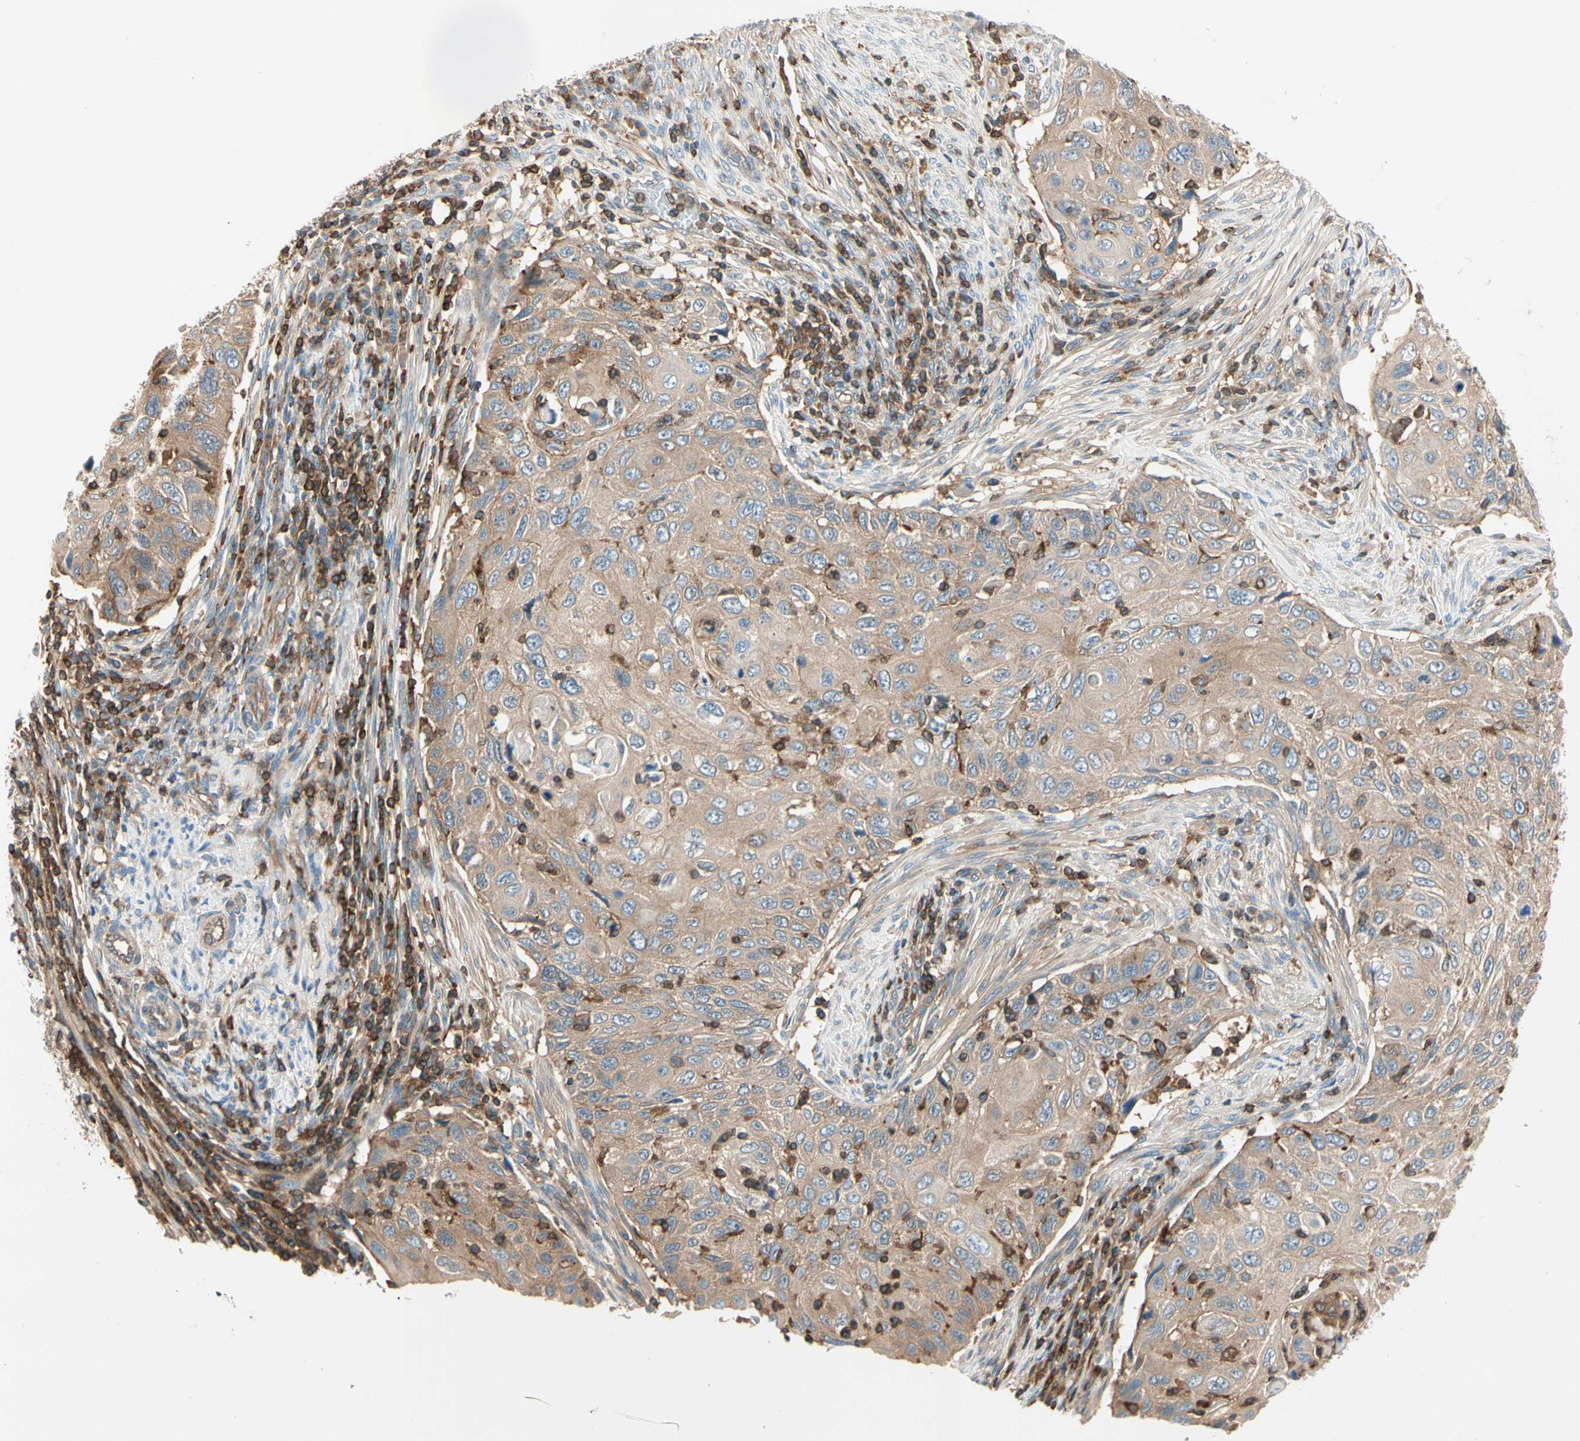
{"staining": {"intensity": "weak", "quantity": ">75%", "location": "cytoplasmic/membranous"}, "tissue": "cervical cancer", "cell_type": "Tumor cells", "image_type": "cancer", "snomed": [{"axis": "morphology", "description": "Squamous cell carcinoma, NOS"}, {"axis": "topography", "description": "Cervix"}], "caption": "DAB (3,3'-diaminobenzidine) immunohistochemical staining of cervical cancer (squamous cell carcinoma) reveals weak cytoplasmic/membranous protein staining in approximately >75% of tumor cells. The staining was performed using DAB (3,3'-diaminobenzidine), with brown indicating positive protein expression. Nuclei are stained blue with hematoxylin.", "gene": "CAPZA2", "patient": {"sex": "female", "age": 70}}